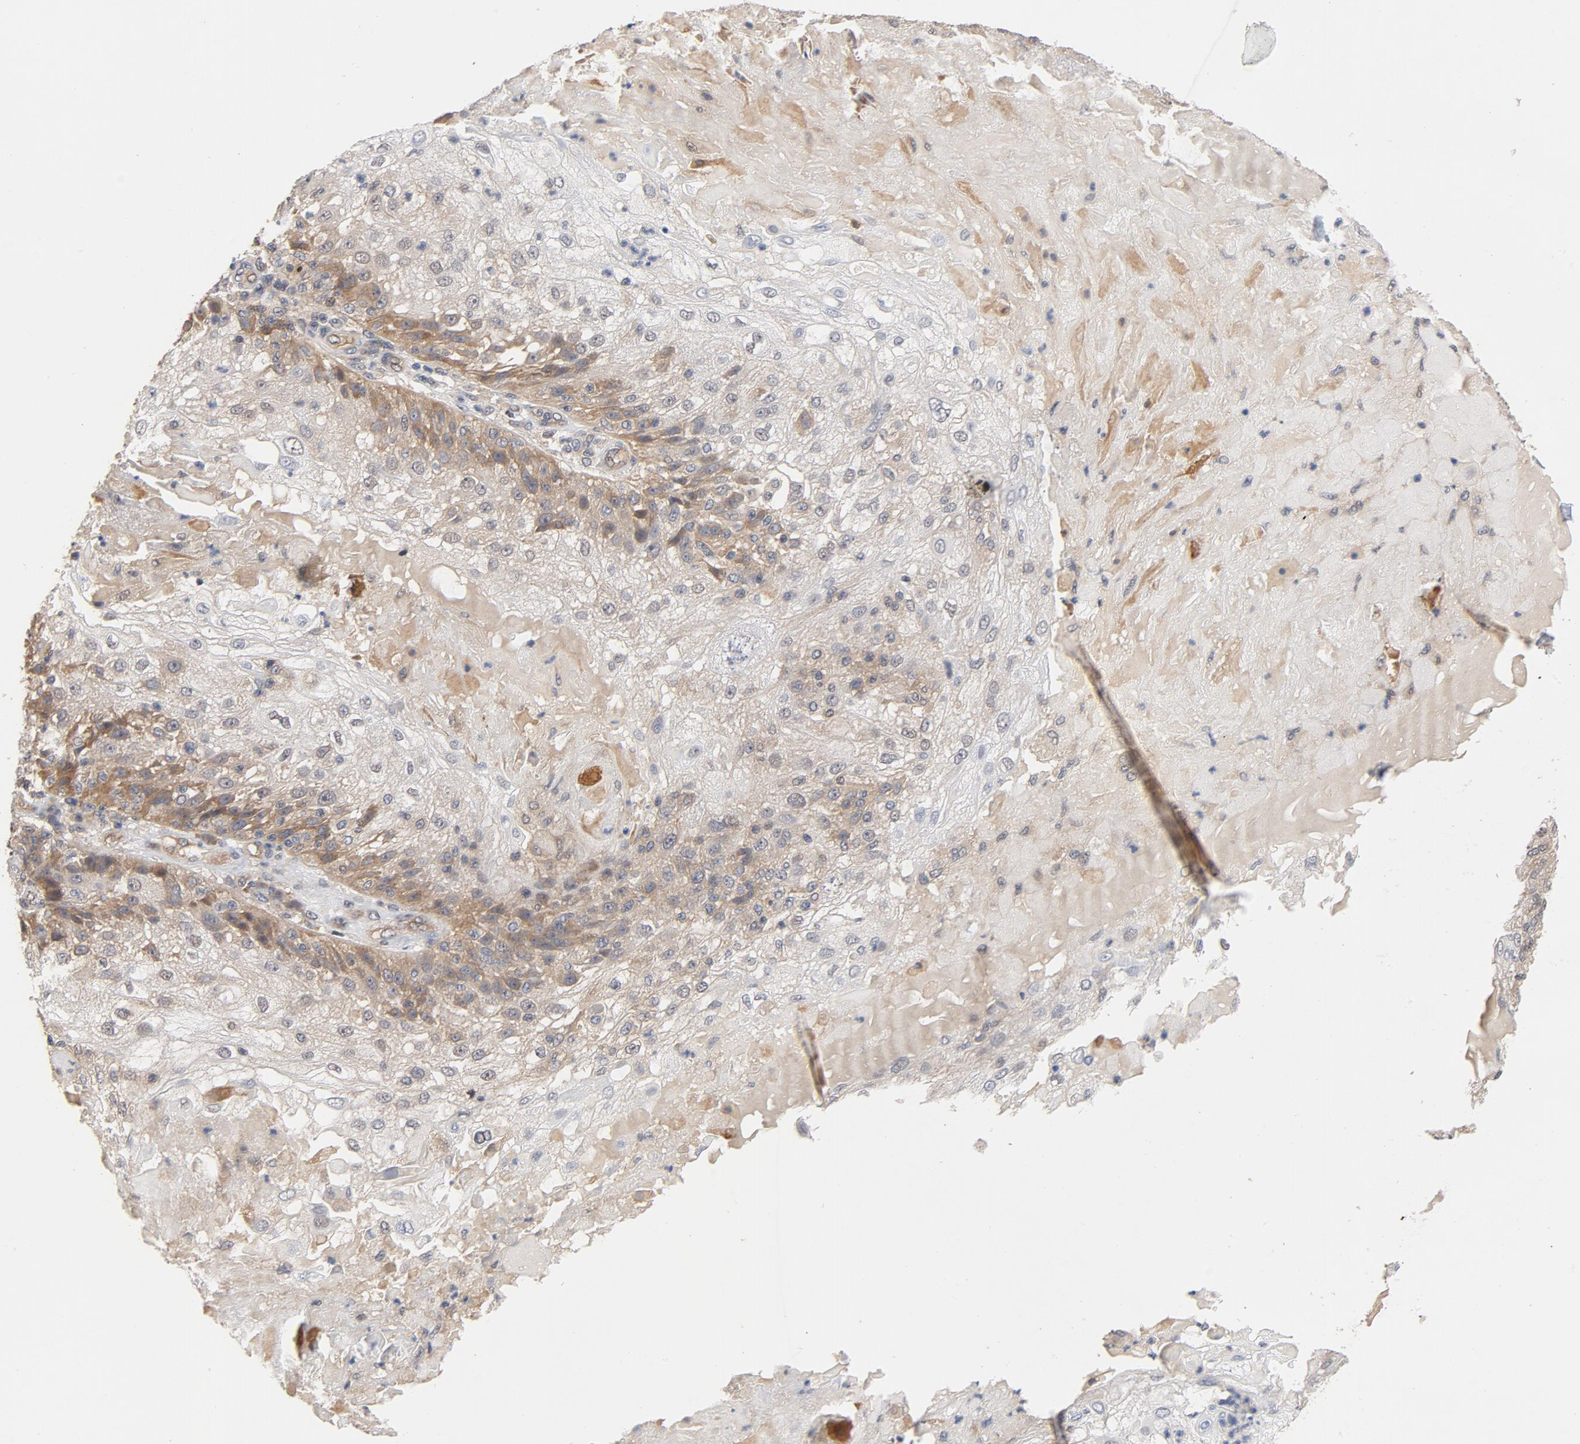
{"staining": {"intensity": "weak", "quantity": "<25%", "location": "cytoplasmic/membranous"}, "tissue": "skin cancer", "cell_type": "Tumor cells", "image_type": "cancer", "snomed": [{"axis": "morphology", "description": "Normal tissue, NOS"}, {"axis": "morphology", "description": "Squamous cell carcinoma, NOS"}, {"axis": "topography", "description": "Skin"}], "caption": "Immunohistochemical staining of skin squamous cell carcinoma exhibits no significant expression in tumor cells.", "gene": "PITPNM2", "patient": {"sex": "female", "age": 83}}